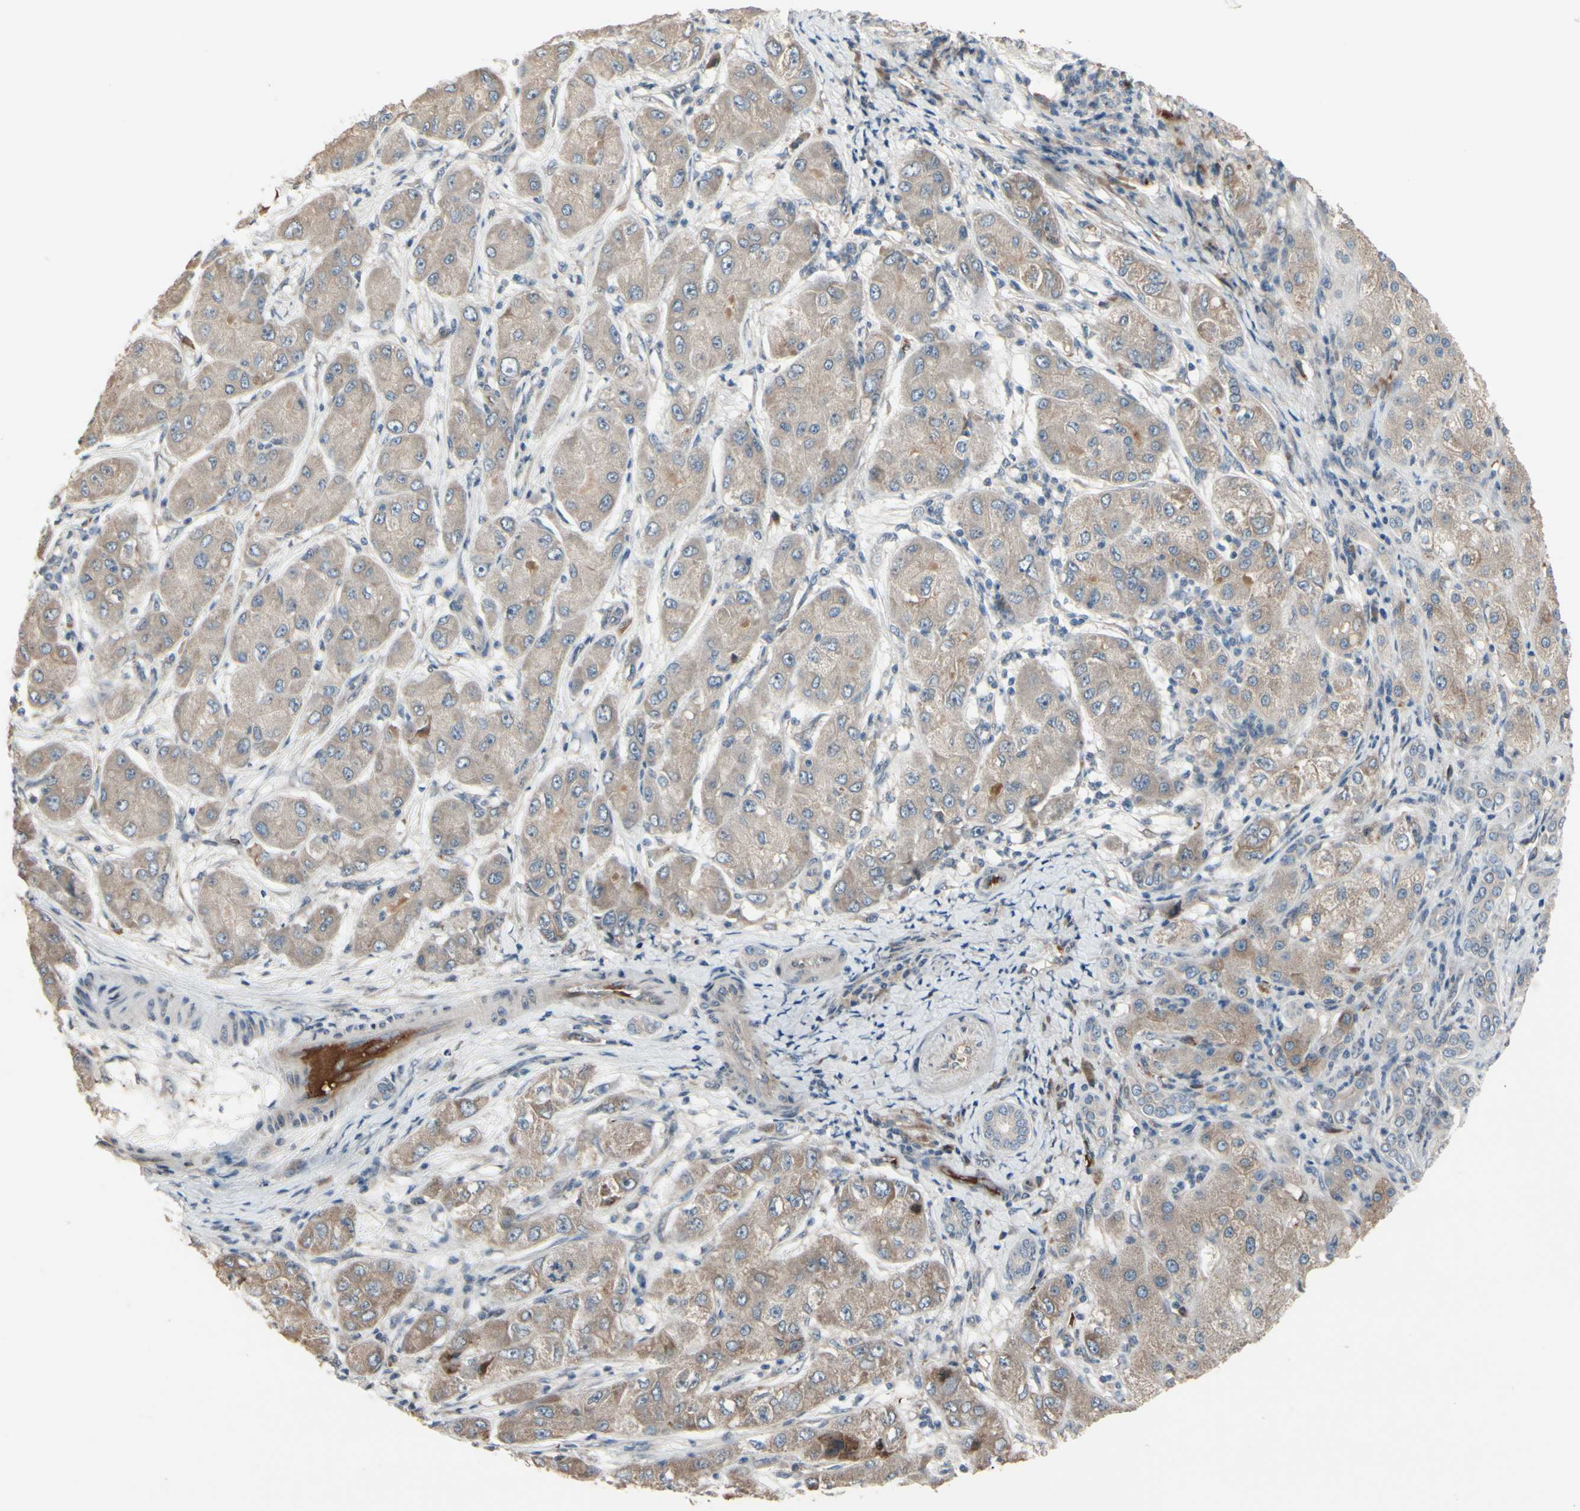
{"staining": {"intensity": "weak", "quantity": ">75%", "location": "cytoplasmic/membranous"}, "tissue": "liver cancer", "cell_type": "Tumor cells", "image_type": "cancer", "snomed": [{"axis": "morphology", "description": "Carcinoma, Hepatocellular, NOS"}, {"axis": "topography", "description": "Liver"}], "caption": "Protein expression by IHC shows weak cytoplasmic/membranous expression in approximately >75% of tumor cells in liver cancer. Immunohistochemistry stains the protein in brown and the nuclei are stained blue.", "gene": "SNX29", "patient": {"sex": "male", "age": 80}}